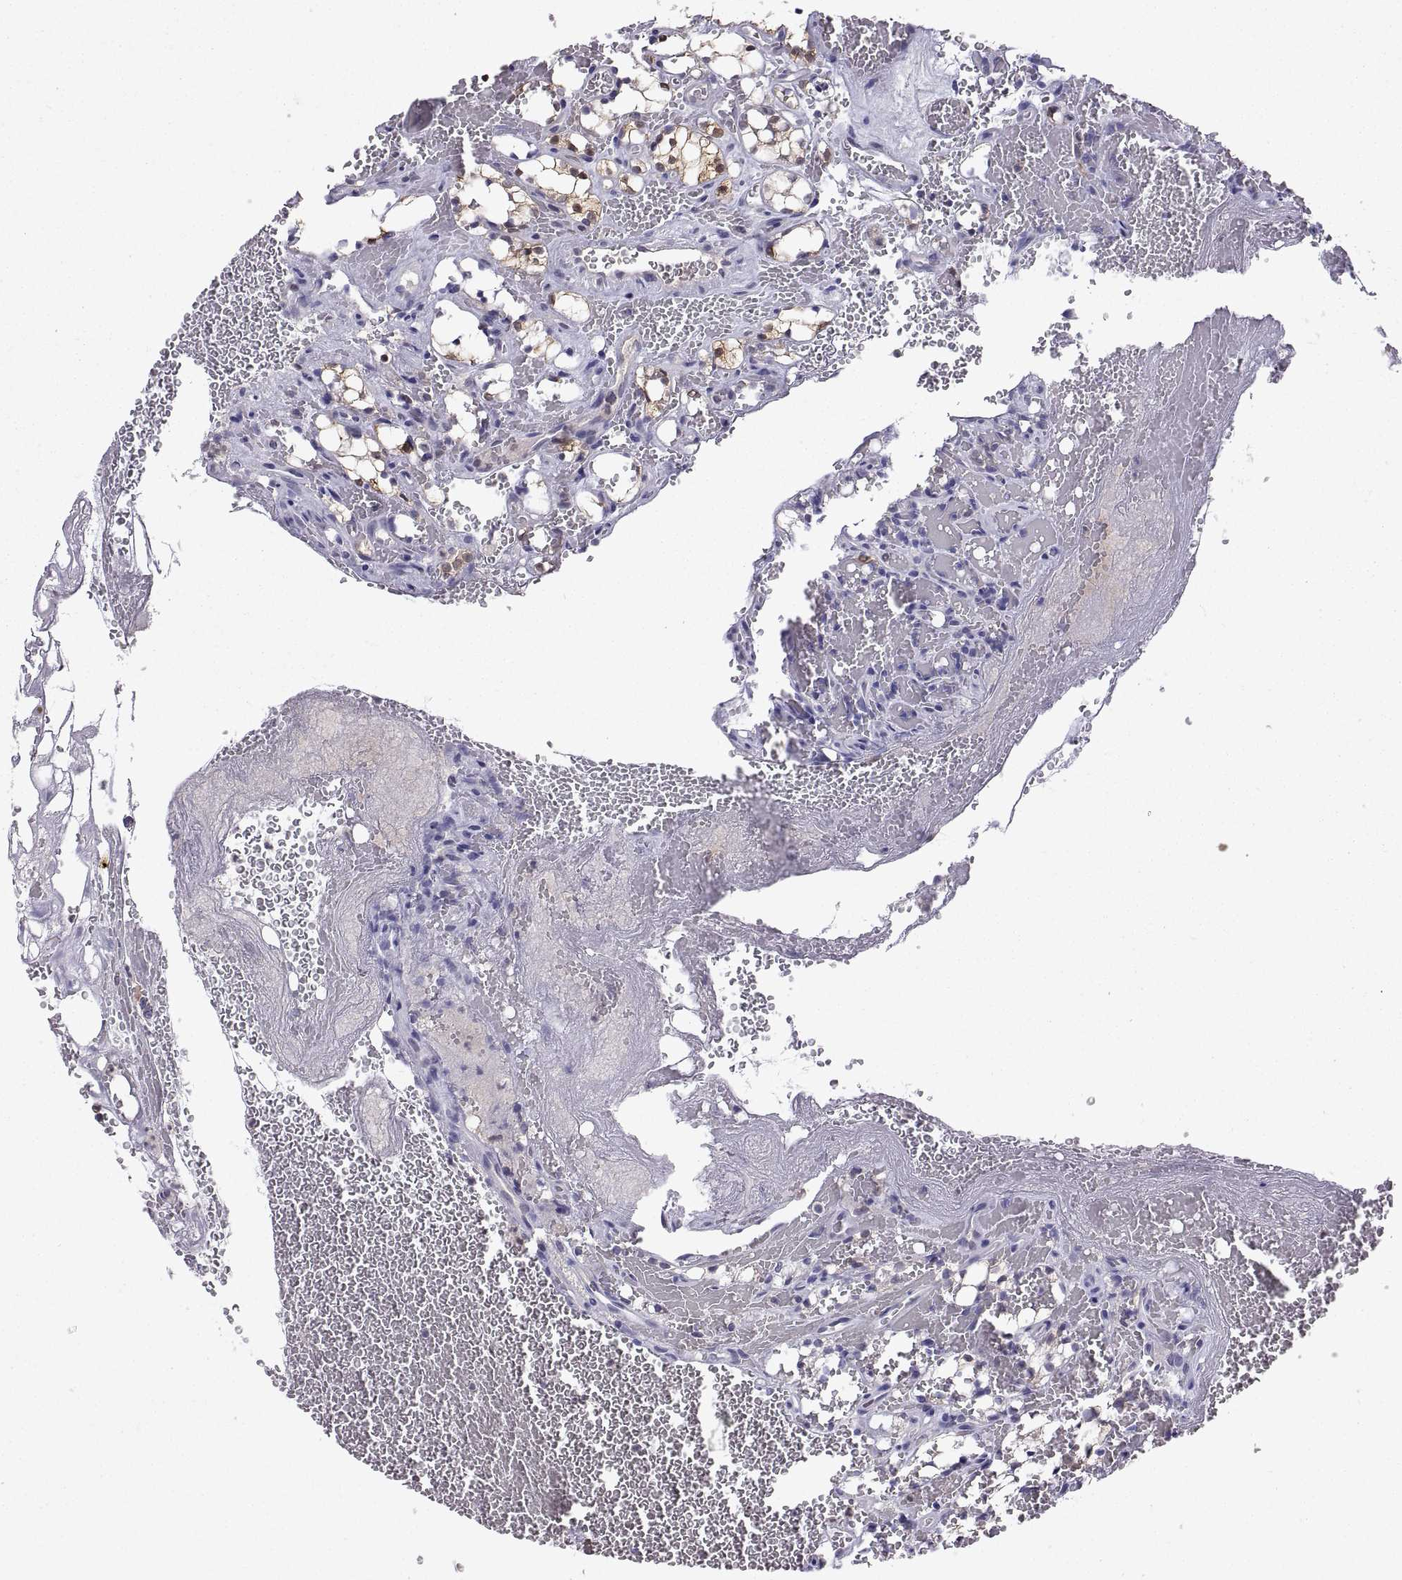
{"staining": {"intensity": "weak", "quantity": "<25%", "location": "cytoplasmic/membranous"}, "tissue": "renal cancer", "cell_type": "Tumor cells", "image_type": "cancer", "snomed": [{"axis": "morphology", "description": "Adenocarcinoma, NOS"}, {"axis": "topography", "description": "Kidney"}], "caption": "A photomicrograph of human renal adenocarcinoma is negative for staining in tumor cells.", "gene": "FGF9", "patient": {"sex": "female", "age": 69}}